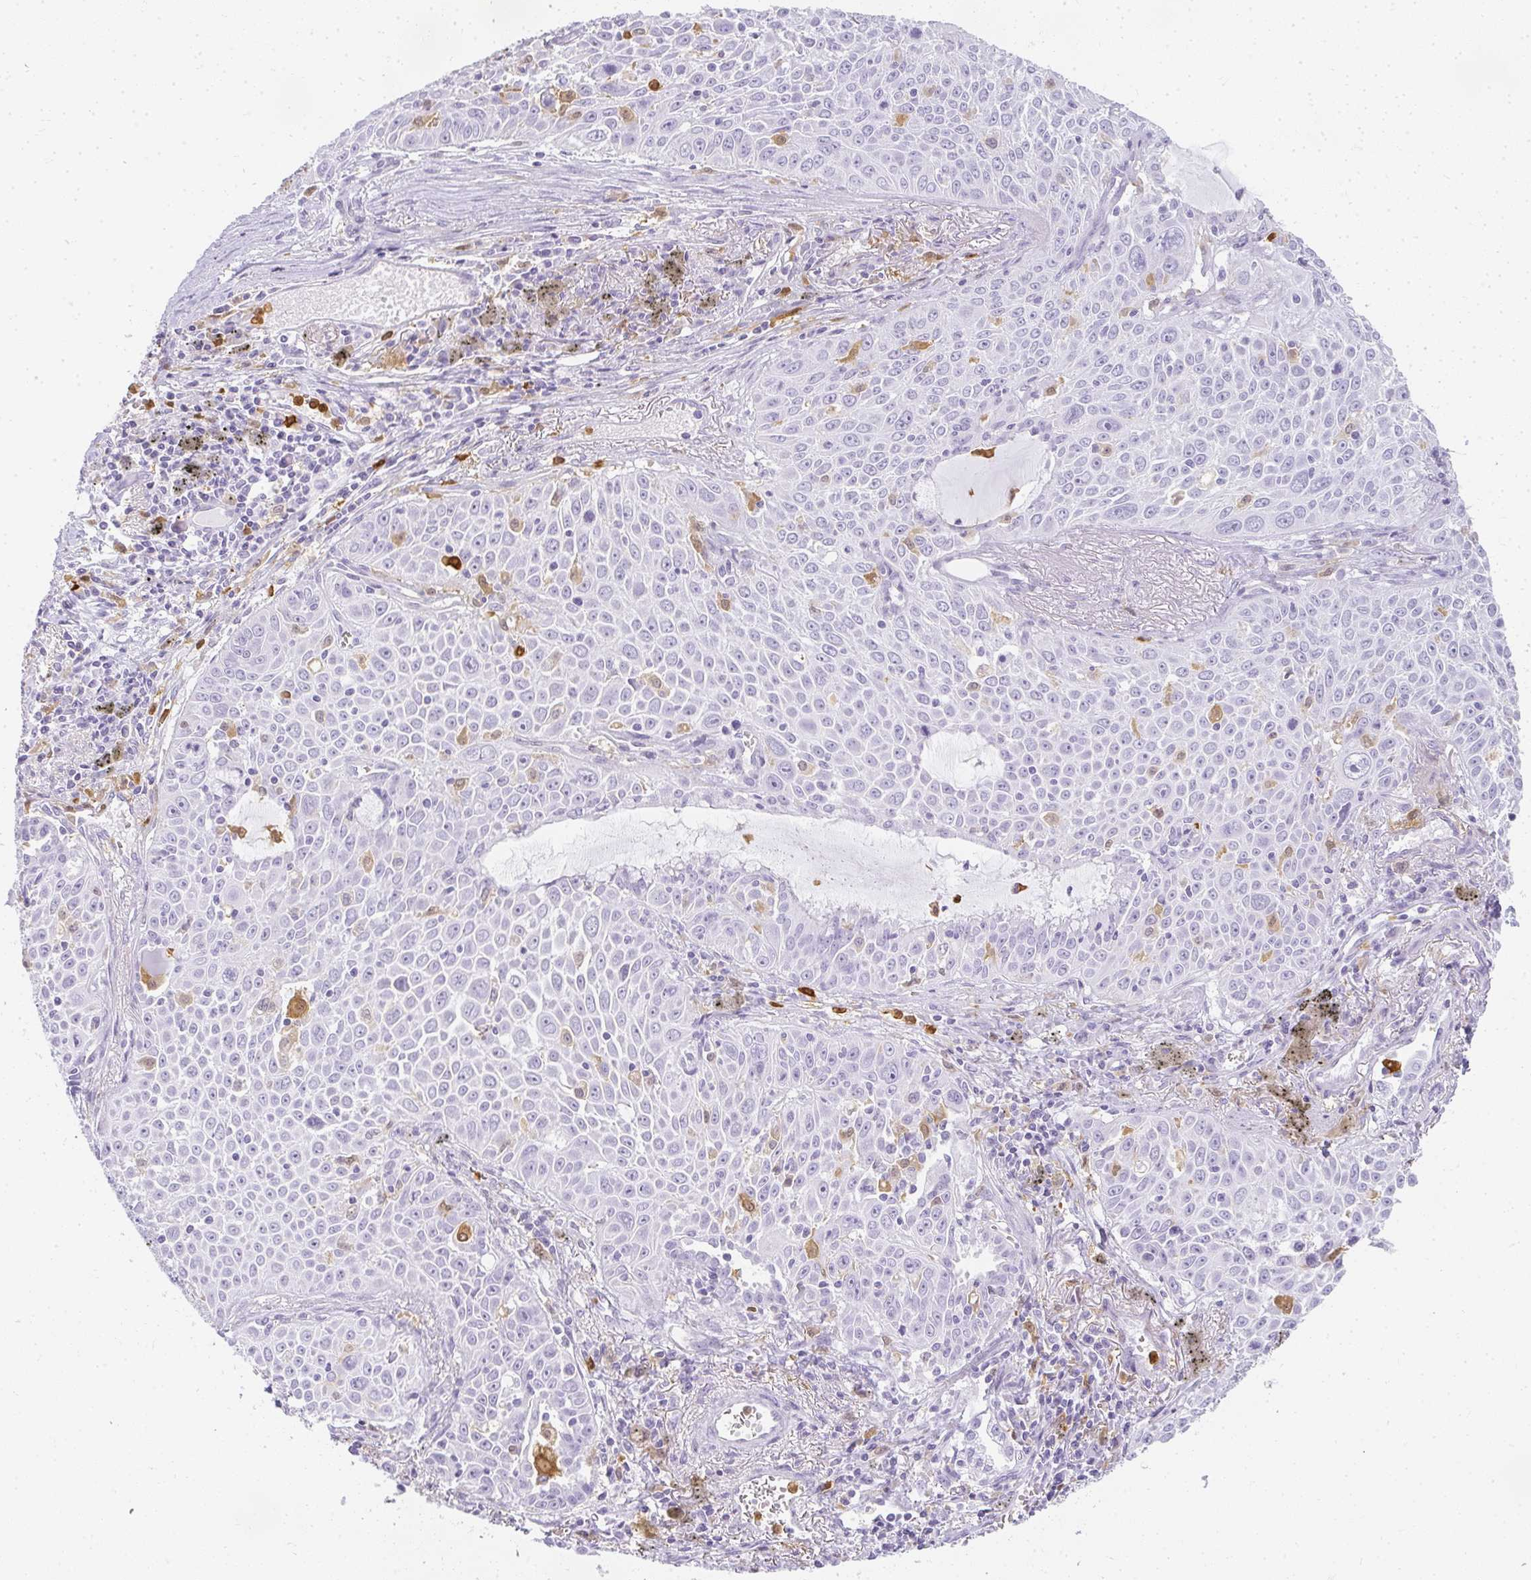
{"staining": {"intensity": "negative", "quantity": "none", "location": "none"}, "tissue": "lung cancer", "cell_type": "Tumor cells", "image_type": "cancer", "snomed": [{"axis": "morphology", "description": "Squamous cell carcinoma, NOS"}, {"axis": "morphology", "description": "Squamous cell carcinoma, metastatic, NOS"}, {"axis": "topography", "description": "Lymph node"}, {"axis": "topography", "description": "Lung"}], "caption": "DAB immunohistochemical staining of human lung cancer (metastatic squamous cell carcinoma) exhibits no significant positivity in tumor cells.", "gene": "HK3", "patient": {"sex": "female", "age": 62}}